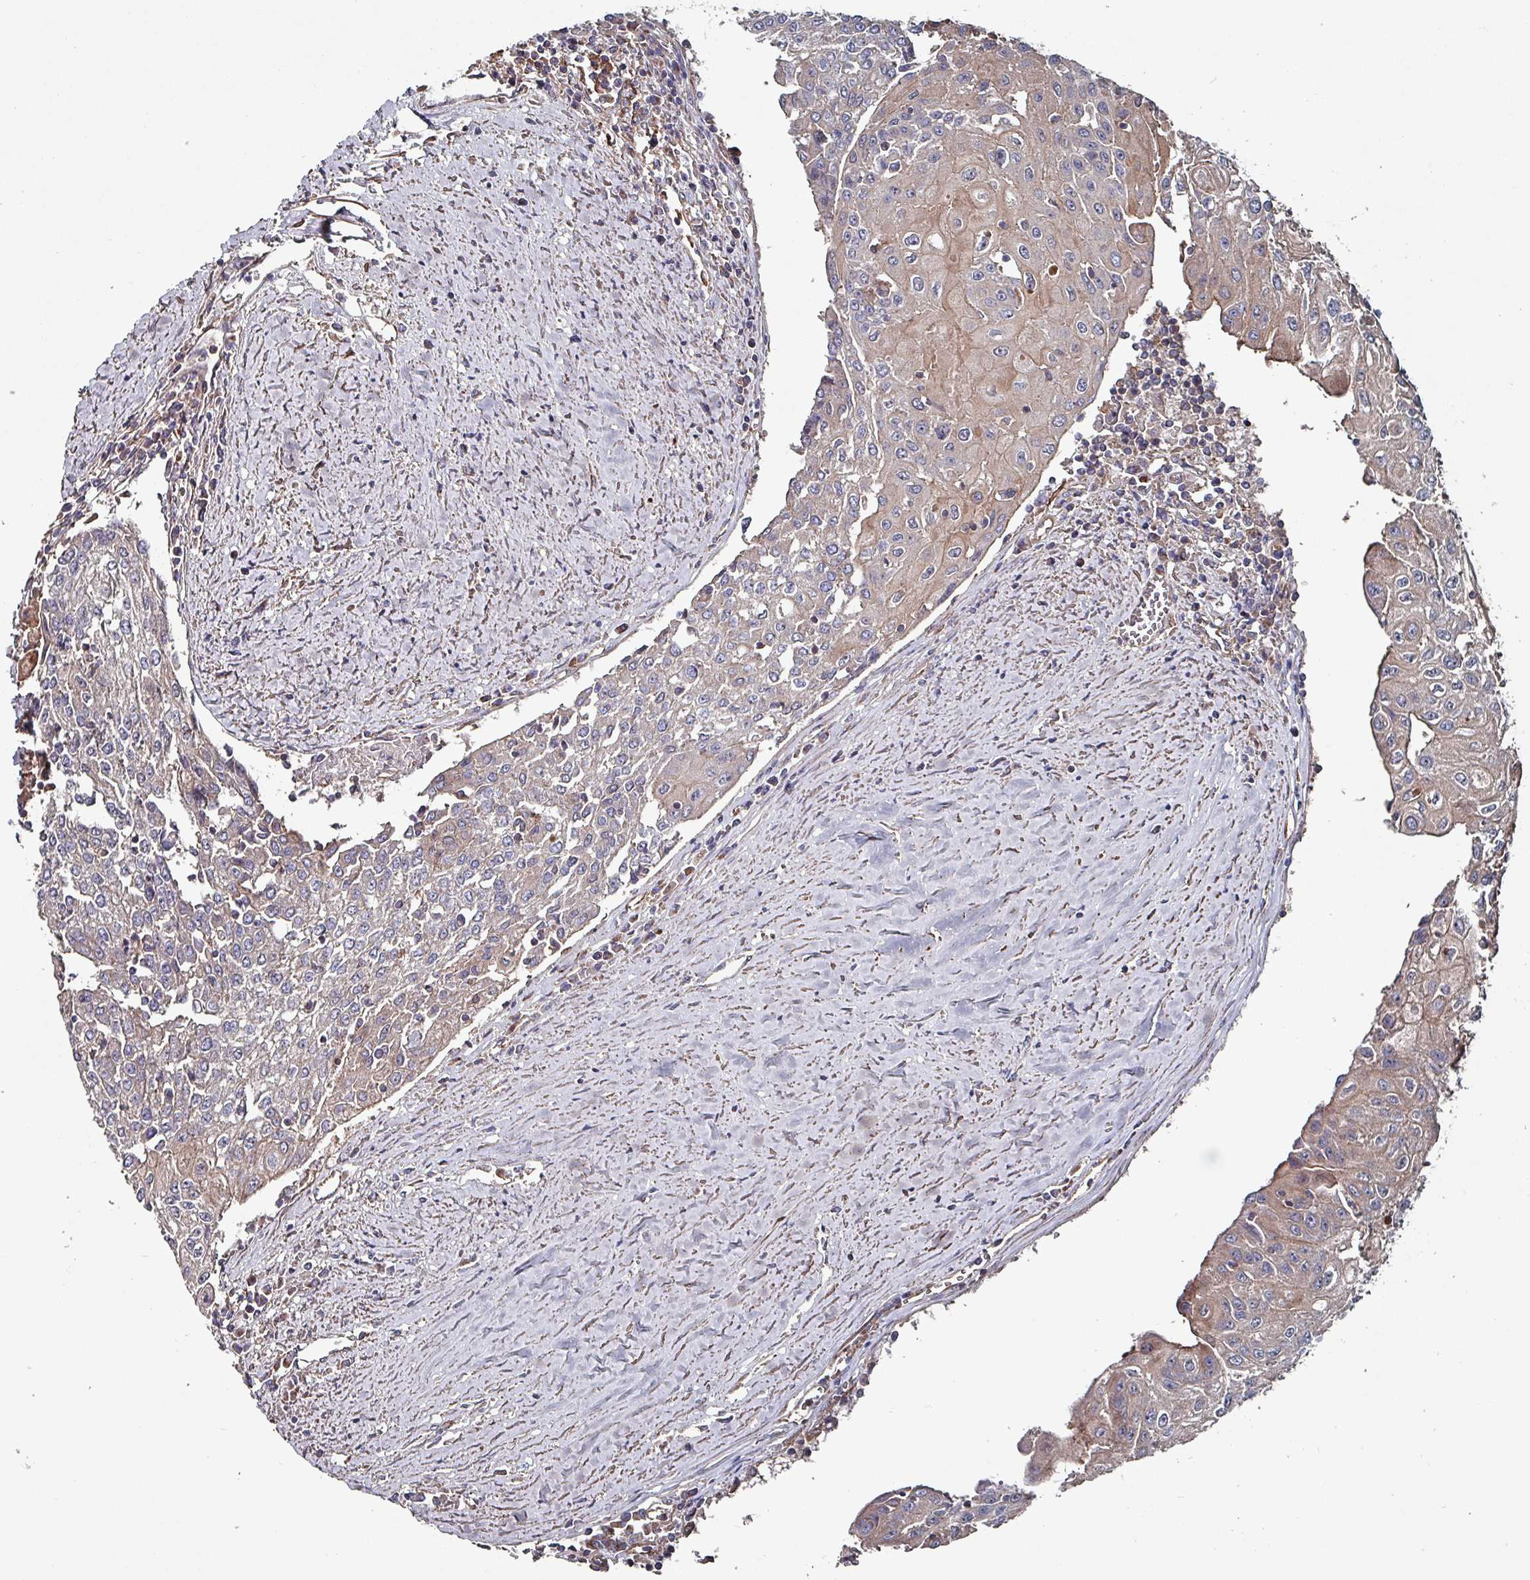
{"staining": {"intensity": "weak", "quantity": "<25%", "location": "cytoplasmic/membranous"}, "tissue": "urothelial cancer", "cell_type": "Tumor cells", "image_type": "cancer", "snomed": [{"axis": "morphology", "description": "Urothelial carcinoma, High grade"}, {"axis": "topography", "description": "Urinary bladder"}], "caption": "Urothelial cancer was stained to show a protein in brown. There is no significant positivity in tumor cells. (Immunohistochemistry (ihc), brightfield microscopy, high magnification).", "gene": "ANO10", "patient": {"sex": "female", "age": 85}}